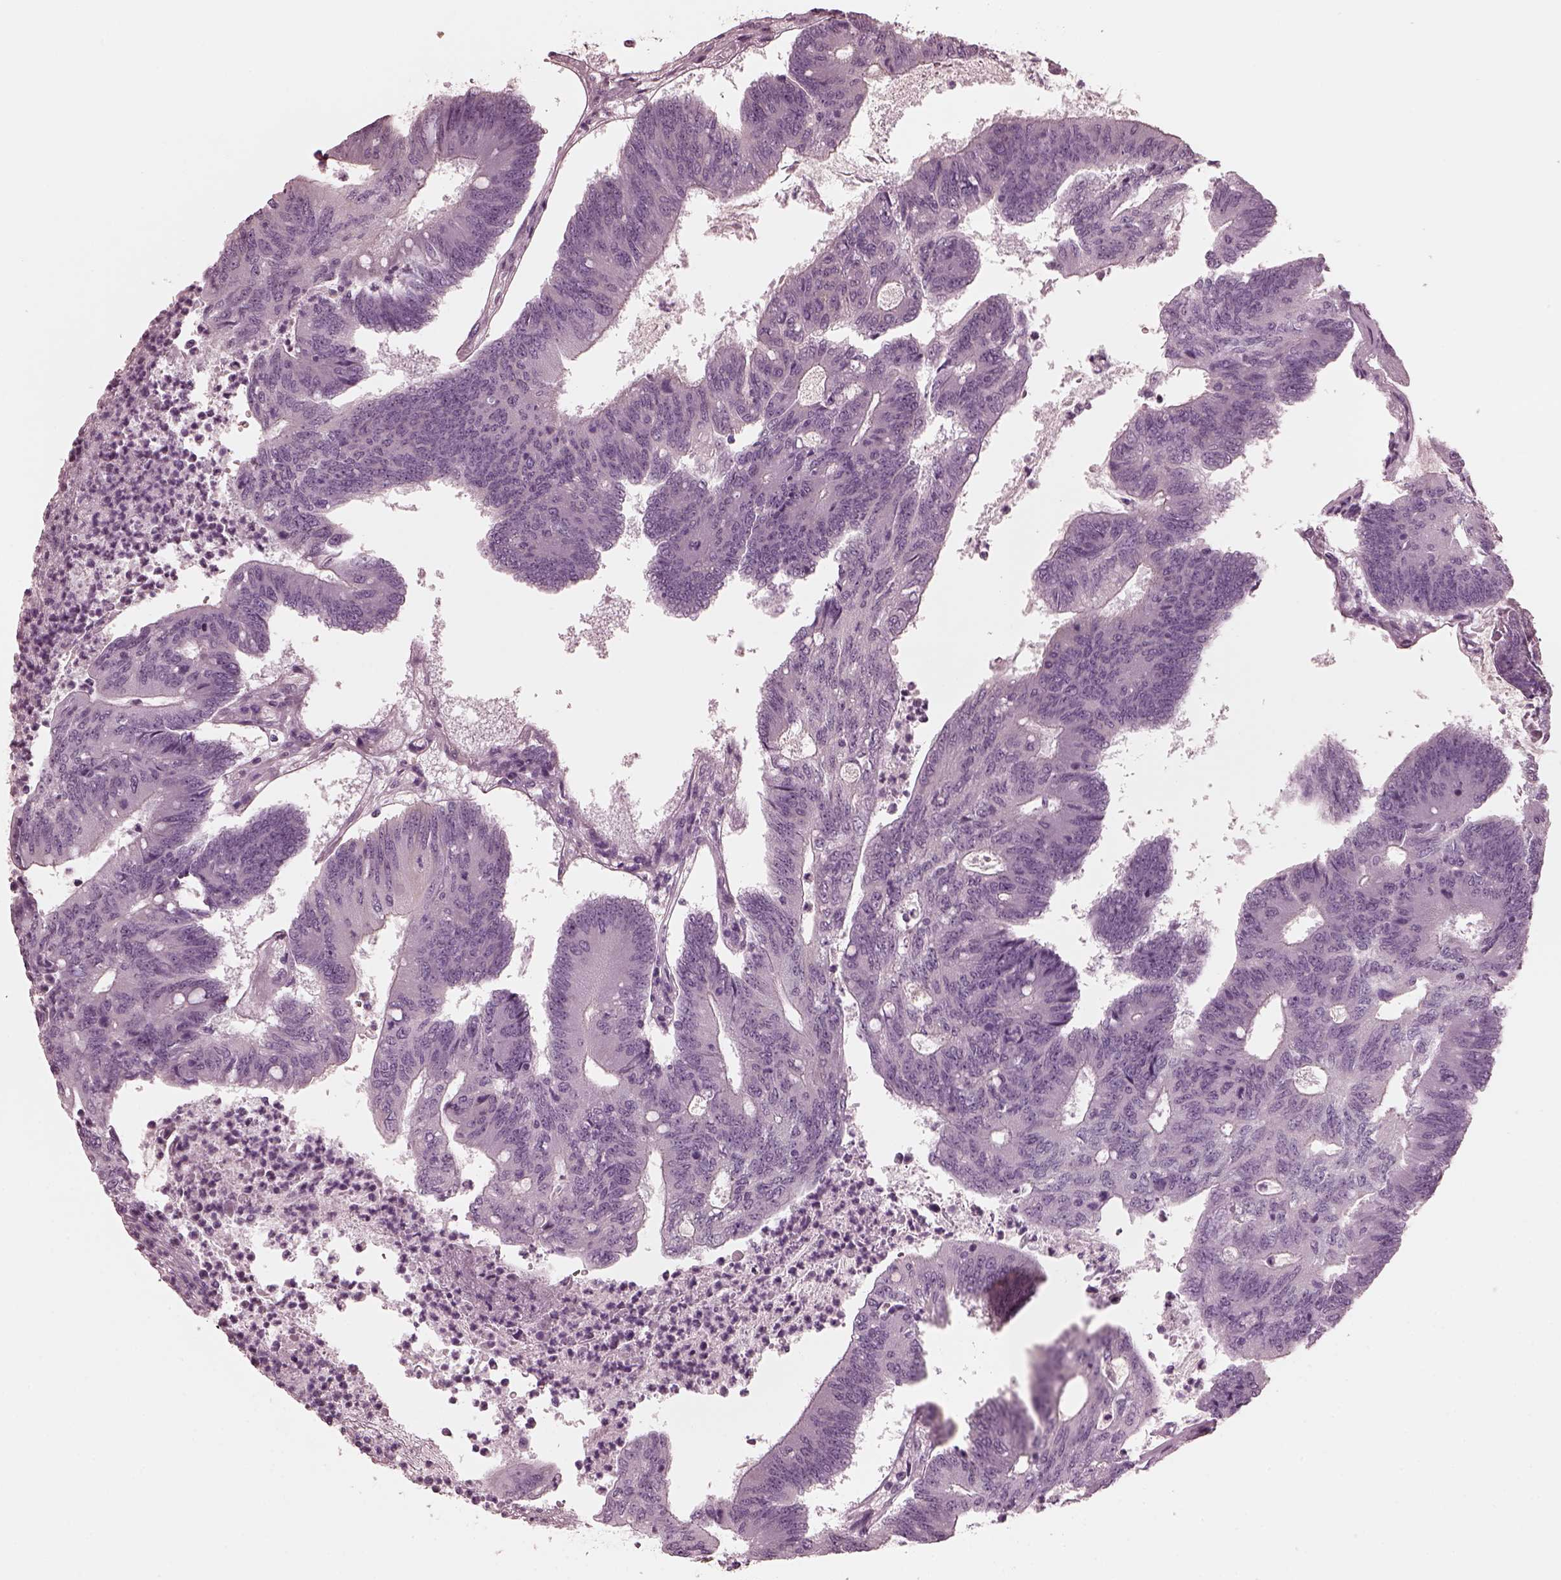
{"staining": {"intensity": "negative", "quantity": "none", "location": "none"}, "tissue": "colorectal cancer", "cell_type": "Tumor cells", "image_type": "cancer", "snomed": [{"axis": "morphology", "description": "Adenocarcinoma, NOS"}, {"axis": "topography", "description": "Colon"}], "caption": "Photomicrograph shows no significant protein positivity in tumor cells of colorectal cancer. (Brightfield microscopy of DAB (3,3'-diaminobenzidine) immunohistochemistry at high magnification).", "gene": "CGA", "patient": {"sex": "female", "age": 70}}